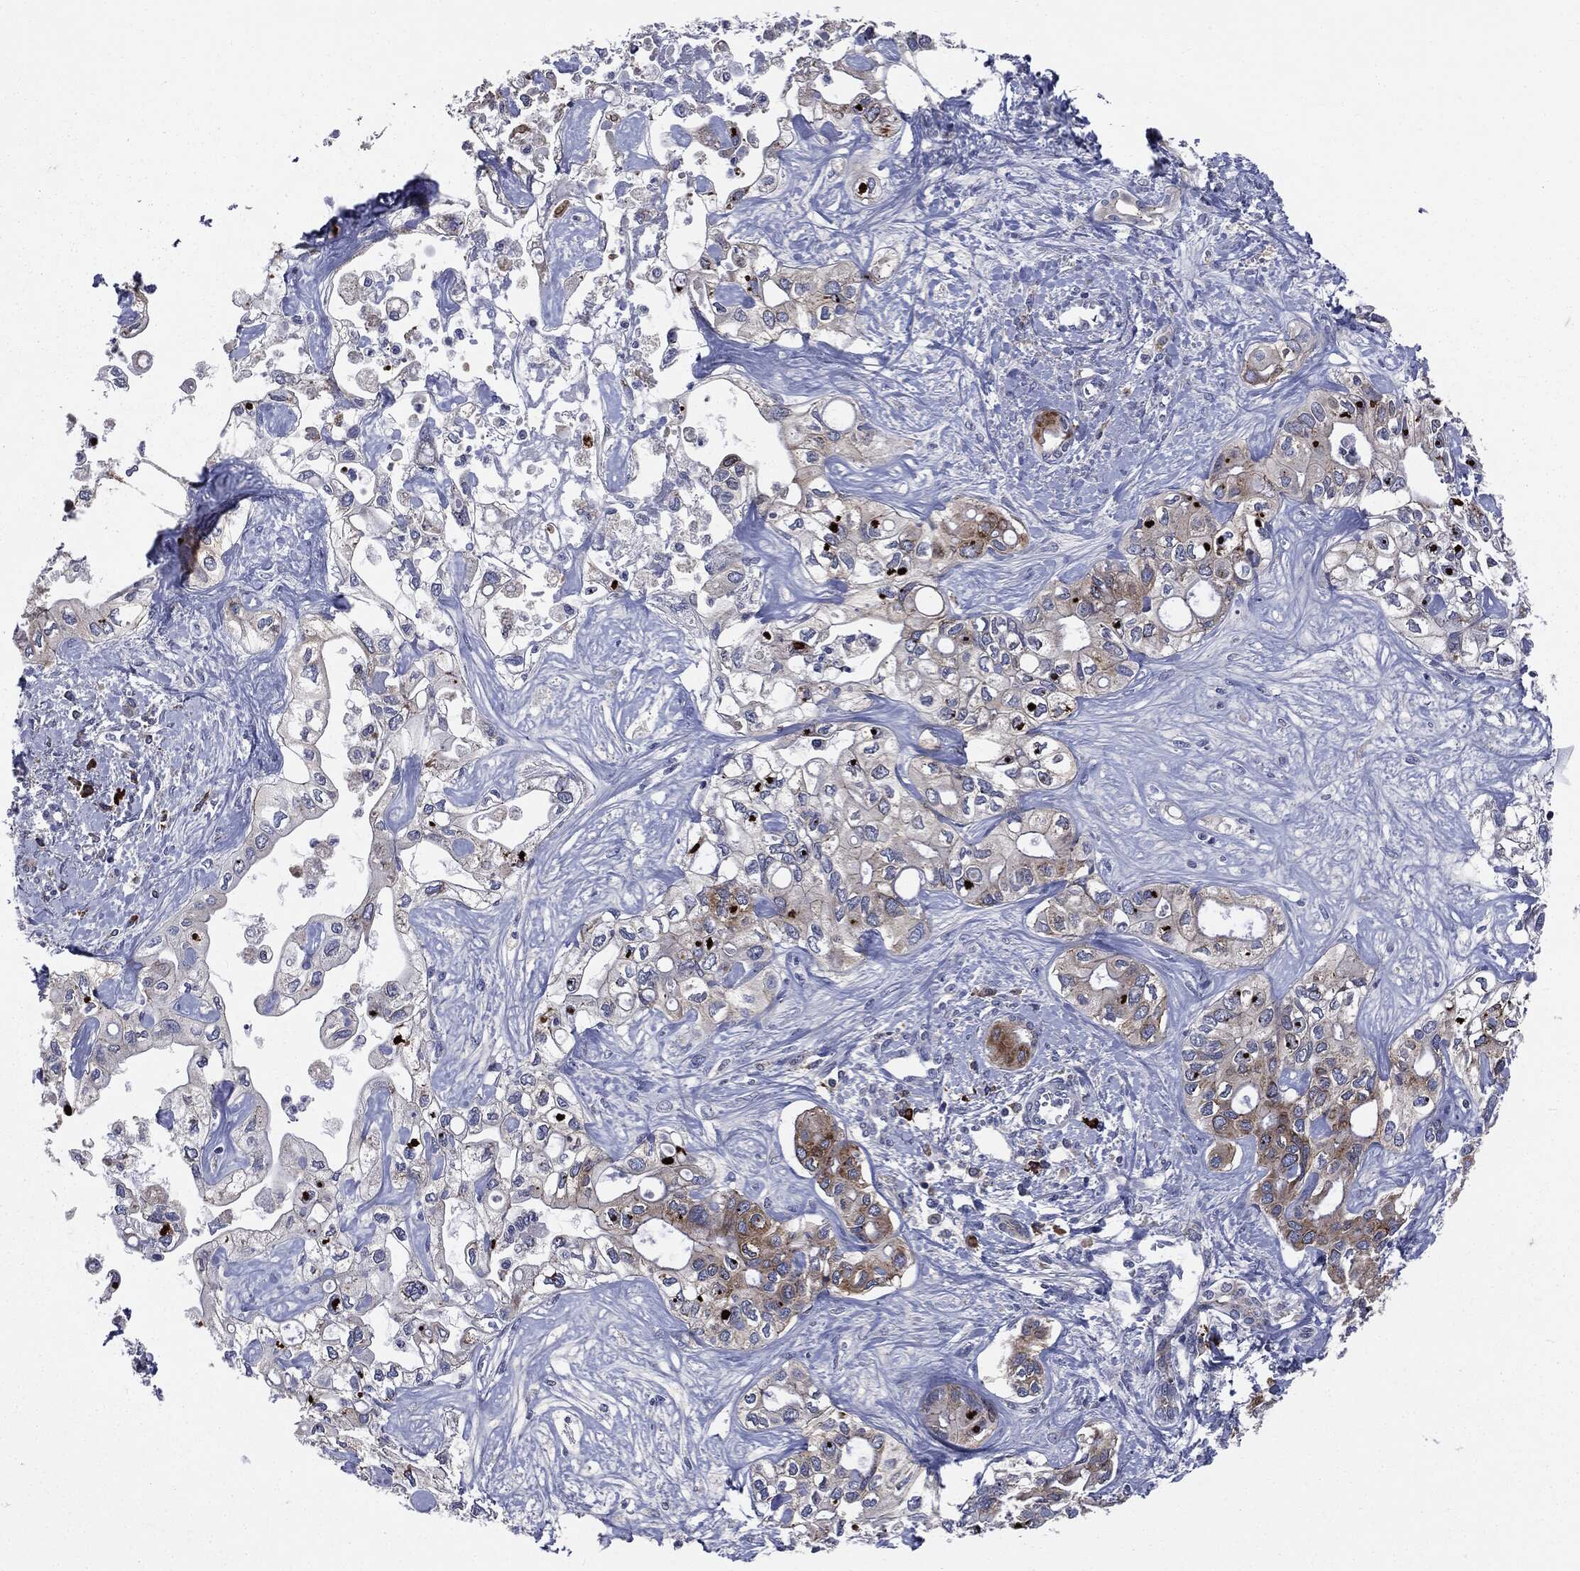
{"staining": {"intensity": "moderate", "quantity": "<25%", "location": "cytoplasmic/membranous"}, "tissue": "liver cancer", "cell_type": "Tumor cells", "image_type": "cancer", "snomed": [{"axis": "morphology", "description": "Cholangiocarcinoma"}, {"axis": "topography", "description": "Liver"}], "caption": "Immunohistochemical staining of liver cancer (cholangiocarcinoma) displays low levels of moderate cytoplasmic/membranous protein positivity in about <25% of tumor cells.", "gene": "PTGS2", "patient": {"sex": "female", "age": 64}}